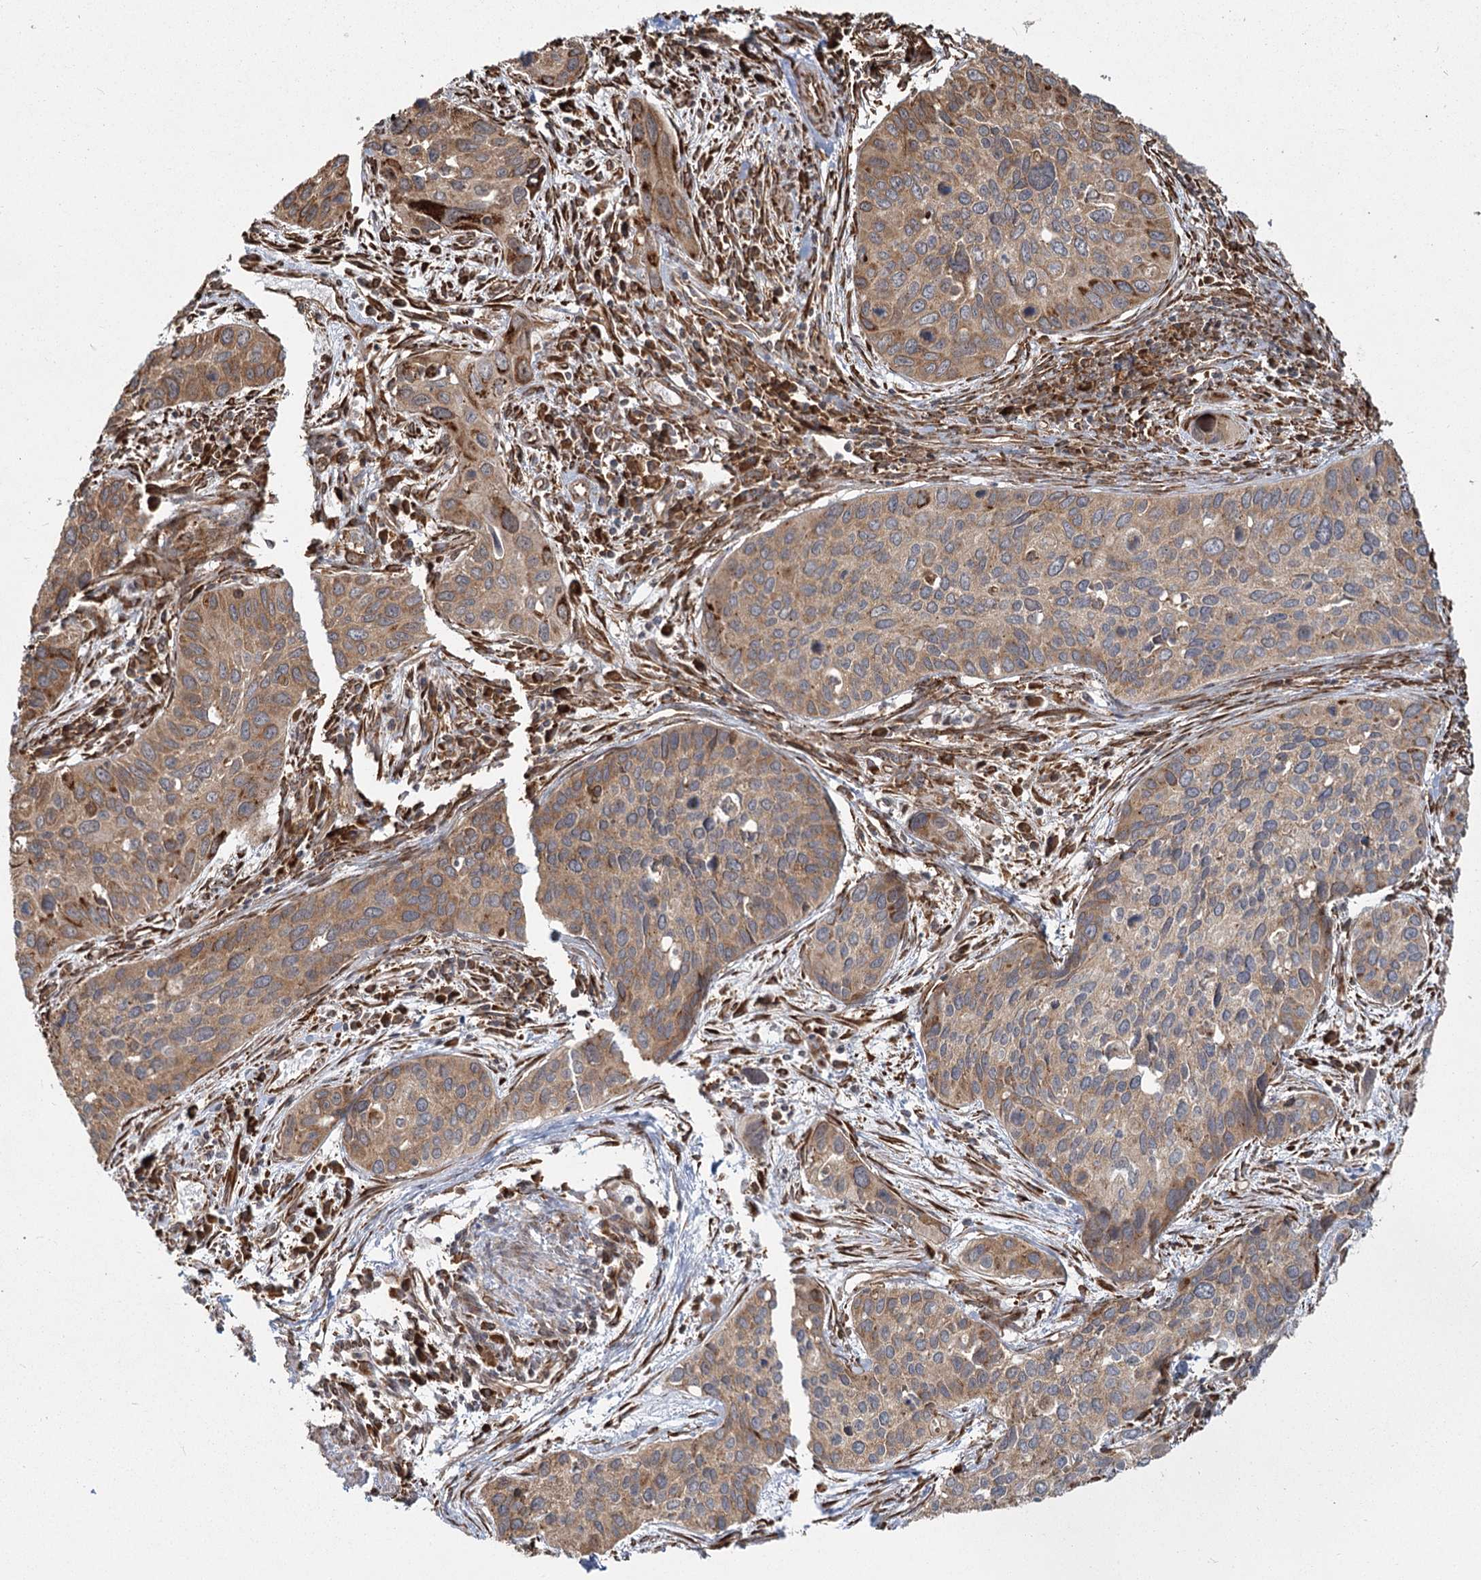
{"staining": {"intensity": "moderate", "quantity": "25%-75%", "location": "cytoplasmic/membranous"}, "tissue": "cervical cancer", "cell_type": "Tumor cells", "image_type": "cancer", "snomed": [{"axis": "morphology", "description": "Squamous cell carcinoma, NOS"}, {"axis": "topography", "description": "Cervix"}], "caption": "There is medium levels of moderate cytoplasmic/membranous staining in tumor cells of cervical cancer (squamous cell carcinoma), as demonstrated by immunohistochemical staining (brown color).", "gene": "FAM13A", "patient": {"sex": "female", "age": 55}}